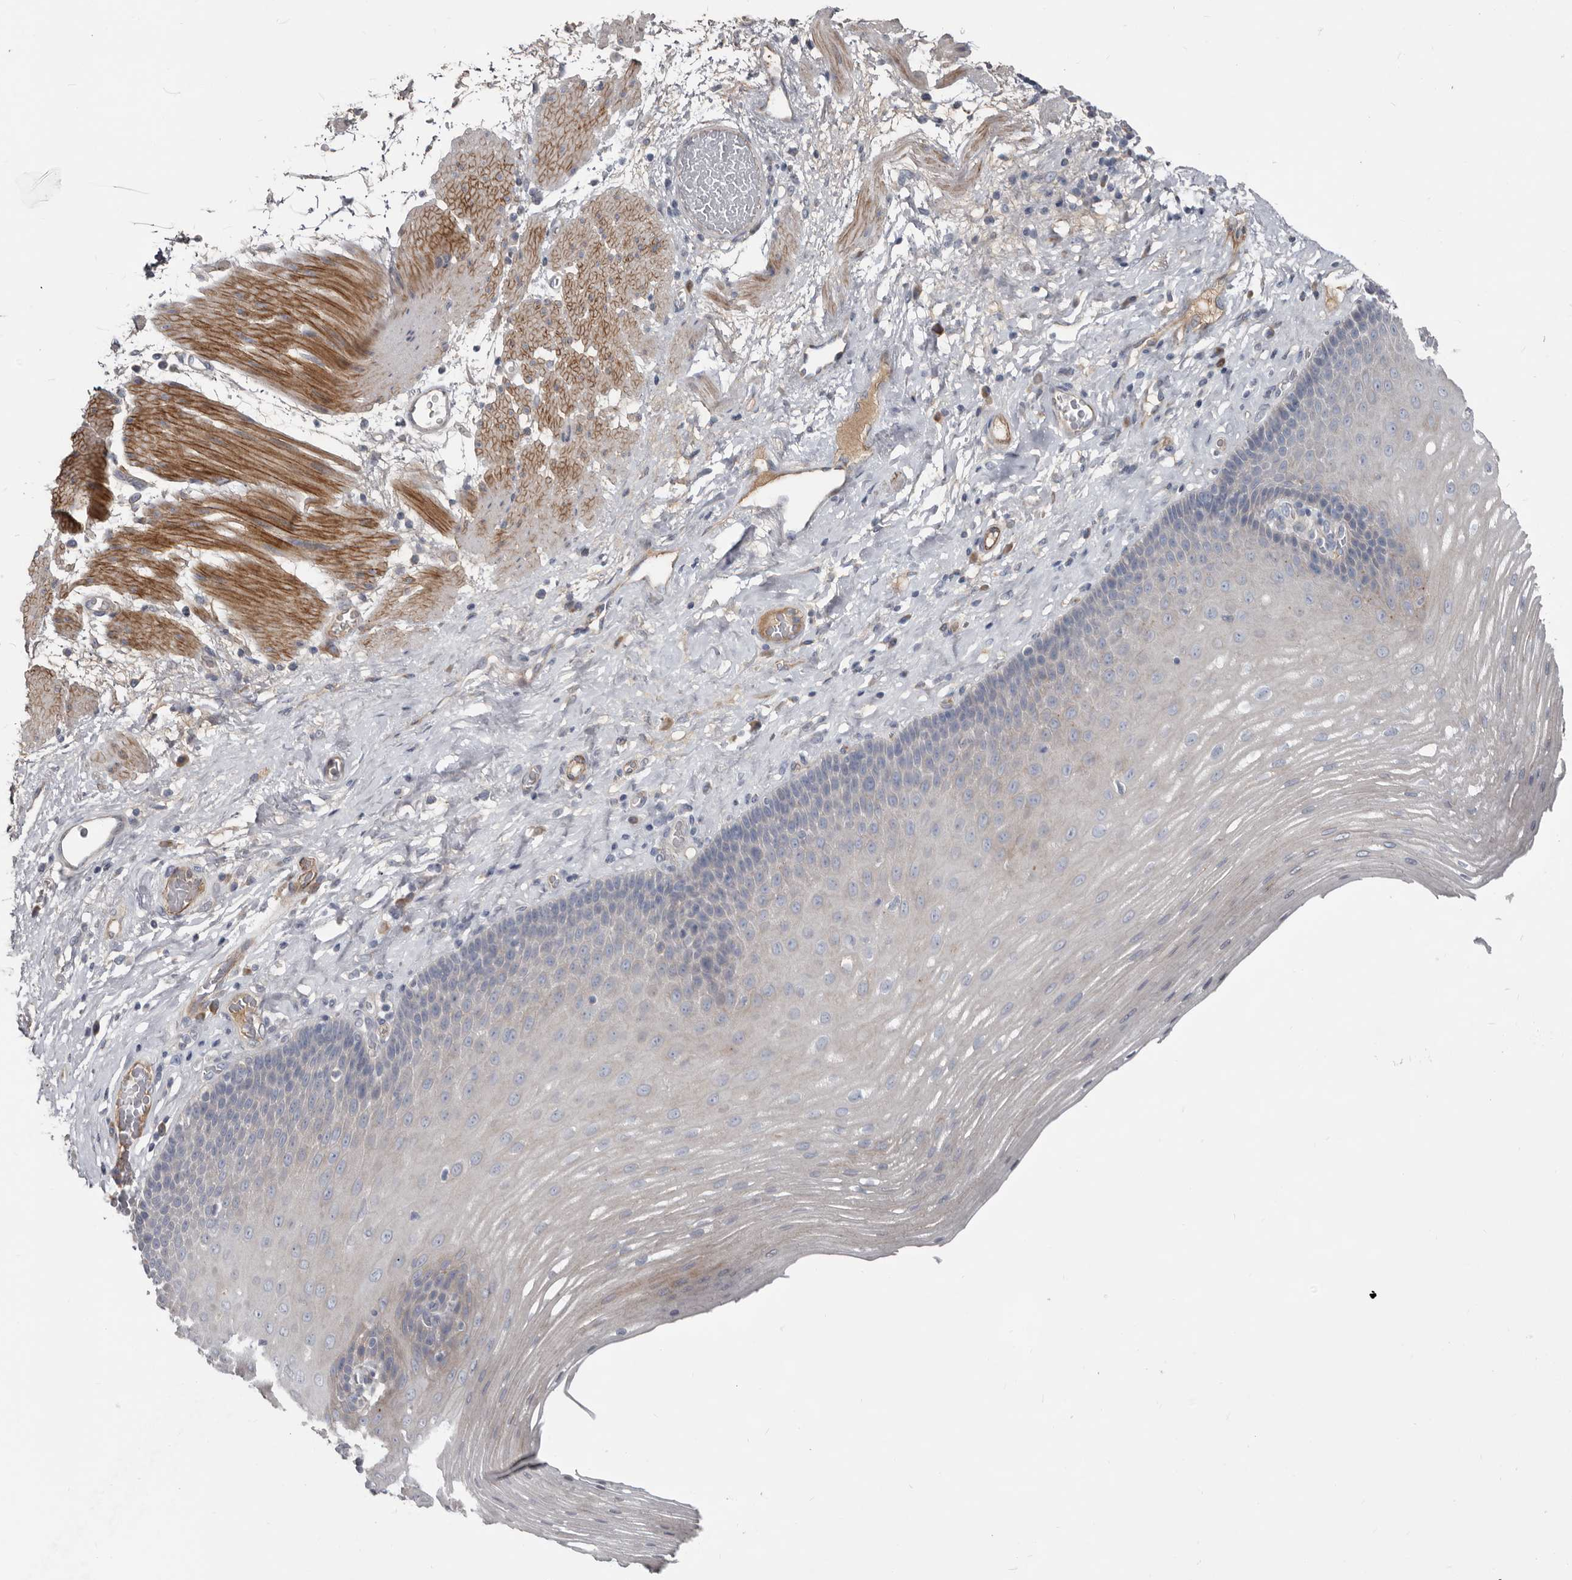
{"staining": {"intensity": "weak", "quantity": "<25%", "location": "cytoplasmic/membranous"}, "tissue": "esophagus", "cell_type": "Squamous epithelial cells", "image_type": "normal", "snomed": [{"axis": "morphology", "description": "Normal tissue, NOS"}, {"axis": "topography", "description": "Esophagus"}], "caption": "This is an IHC histopathology image of benign human esophagus. There is no staining in squamous epithelial cells.", "gene": "ZNF114", "patient": {"sex": "male", "age": 62}}